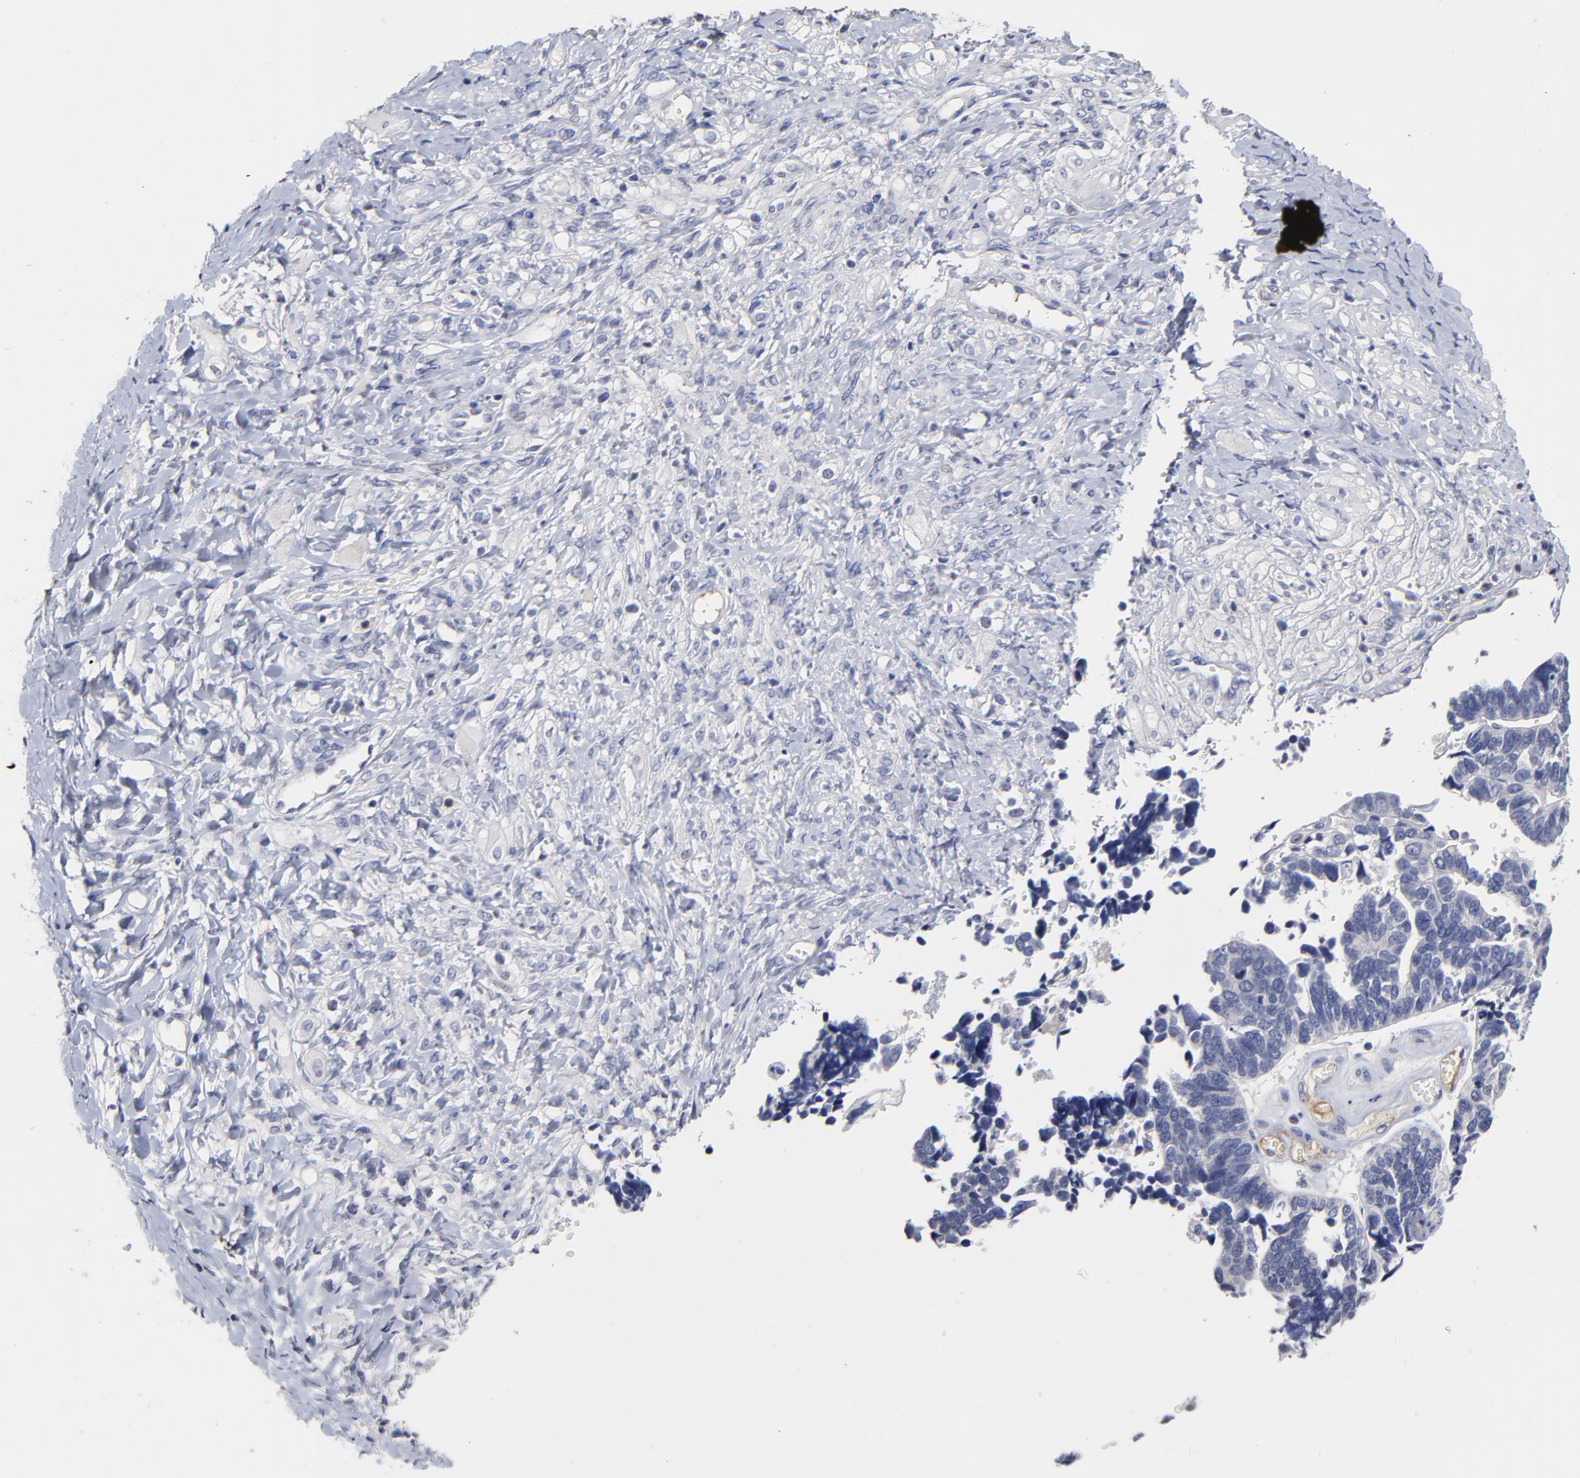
{"staining": {"intensity": "negative", "quantity": "none", "location": "none"}, "tissue": "ovarian cancer", "cell_type": "Tumor cells", "image_type": "cancer", "snomed": [{"axis": "morphology", "description": "Cystadenocarcinoma, serous, NOS"}, {"axis": "topography", "description": "Ovary"}], "caption": "Immunohistochemical staining of ovarian cancer (serous cystadenocarcinoma) demonstrates no significant positivity in tumor cells.", "gene": "TRAT1", "patient": {"sex": "female", "age": 77}}